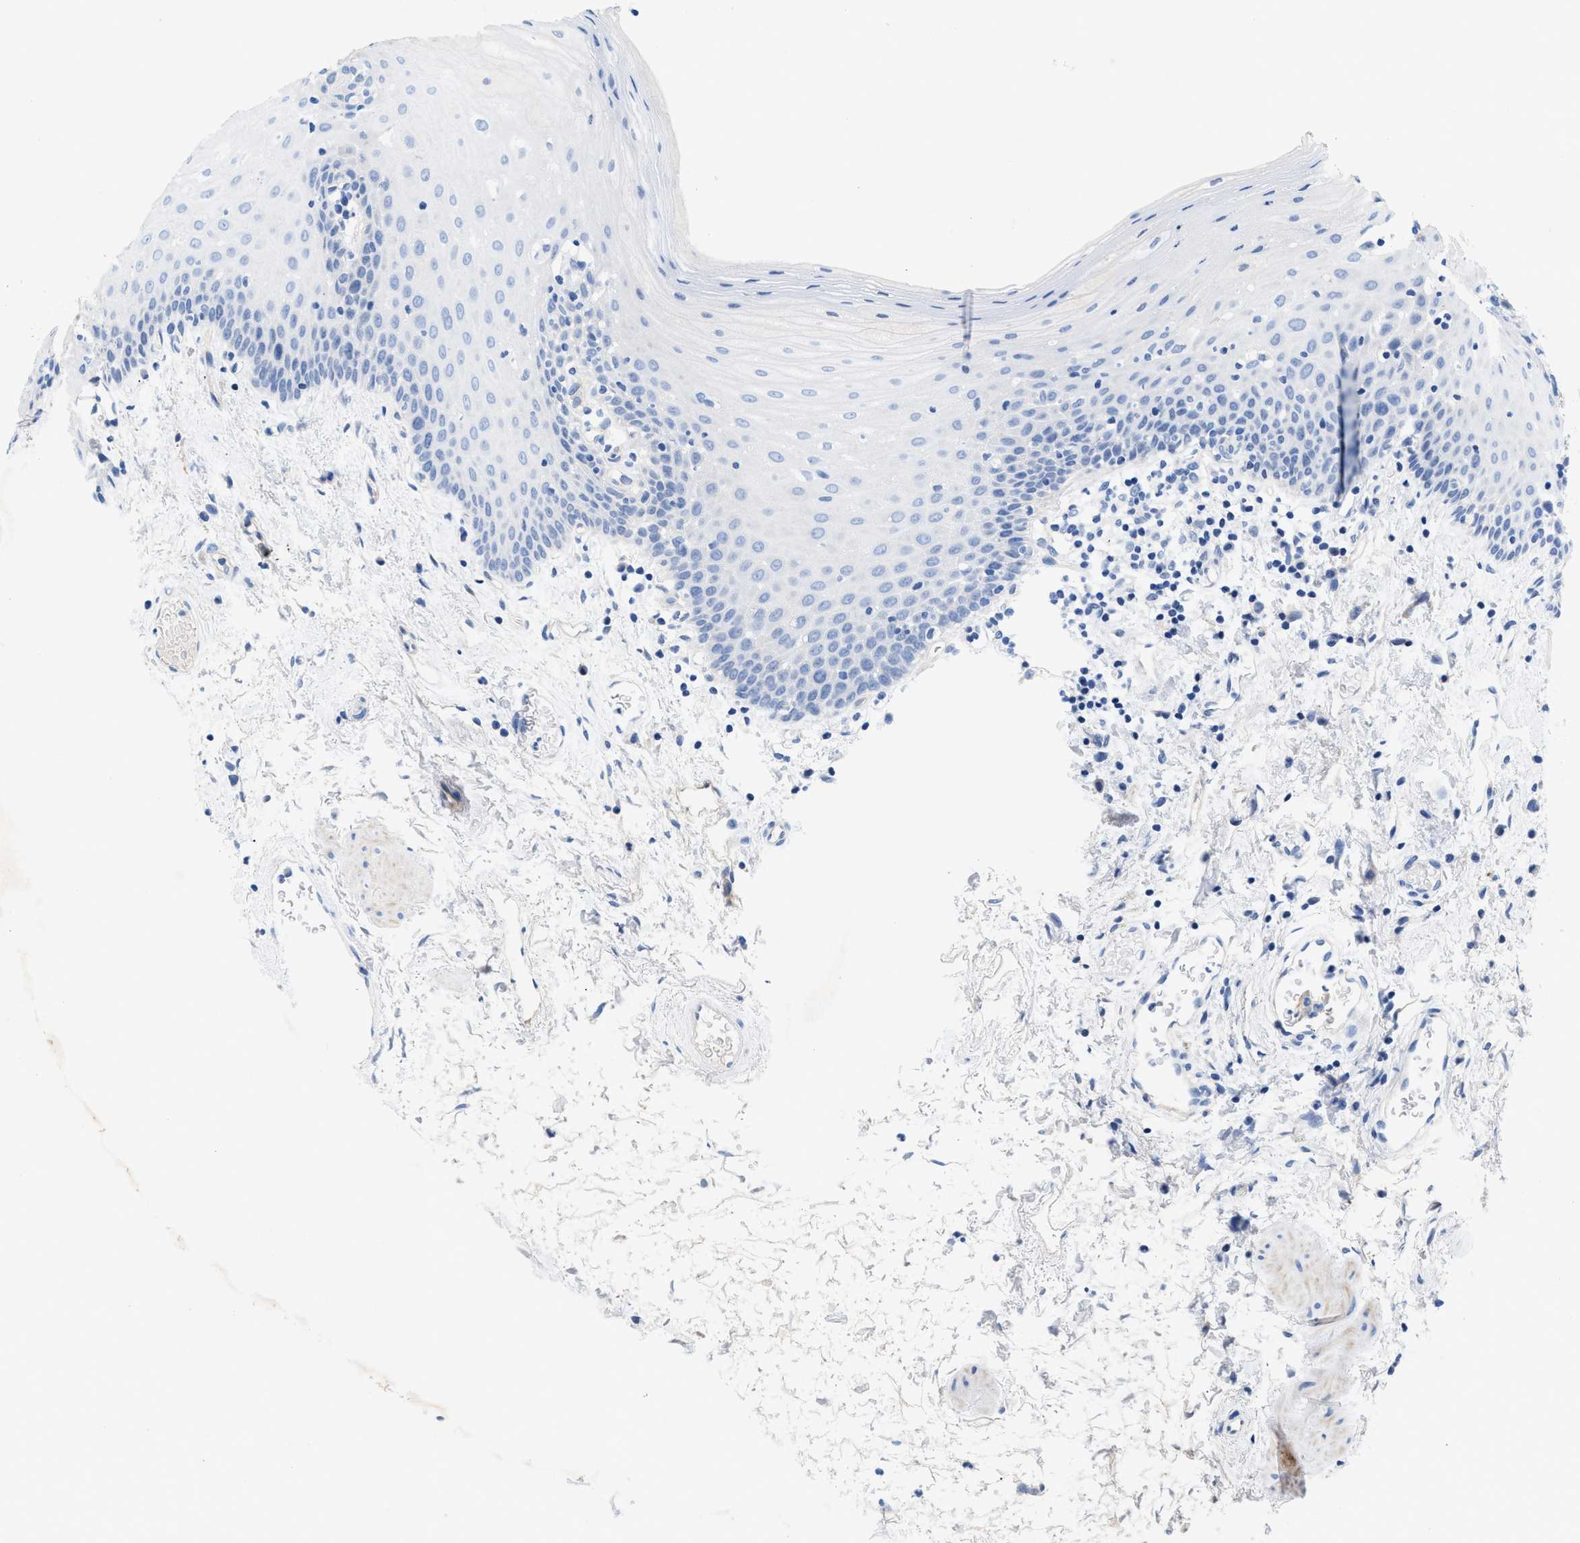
{"staining": {"intensity": "negative", "quantity": "none", "location": "none"}, "tissue": "oral mucosa", "cell_type": "Squamous epithelial cells", "image_type": "normal", "snomed": [{"axis": "morphology", "description": "Normal tissue, NOS"}, {"axis": "topography", "description": "Oral tissue"}], "caption": "IHC histopathology image of unremarkable human oral mucosa stained for a protein (brown), which exhibits no expression in squamous epithelial cells.", "gene": "SLFN13", "patient": {"sex": "male", "age": 66}}